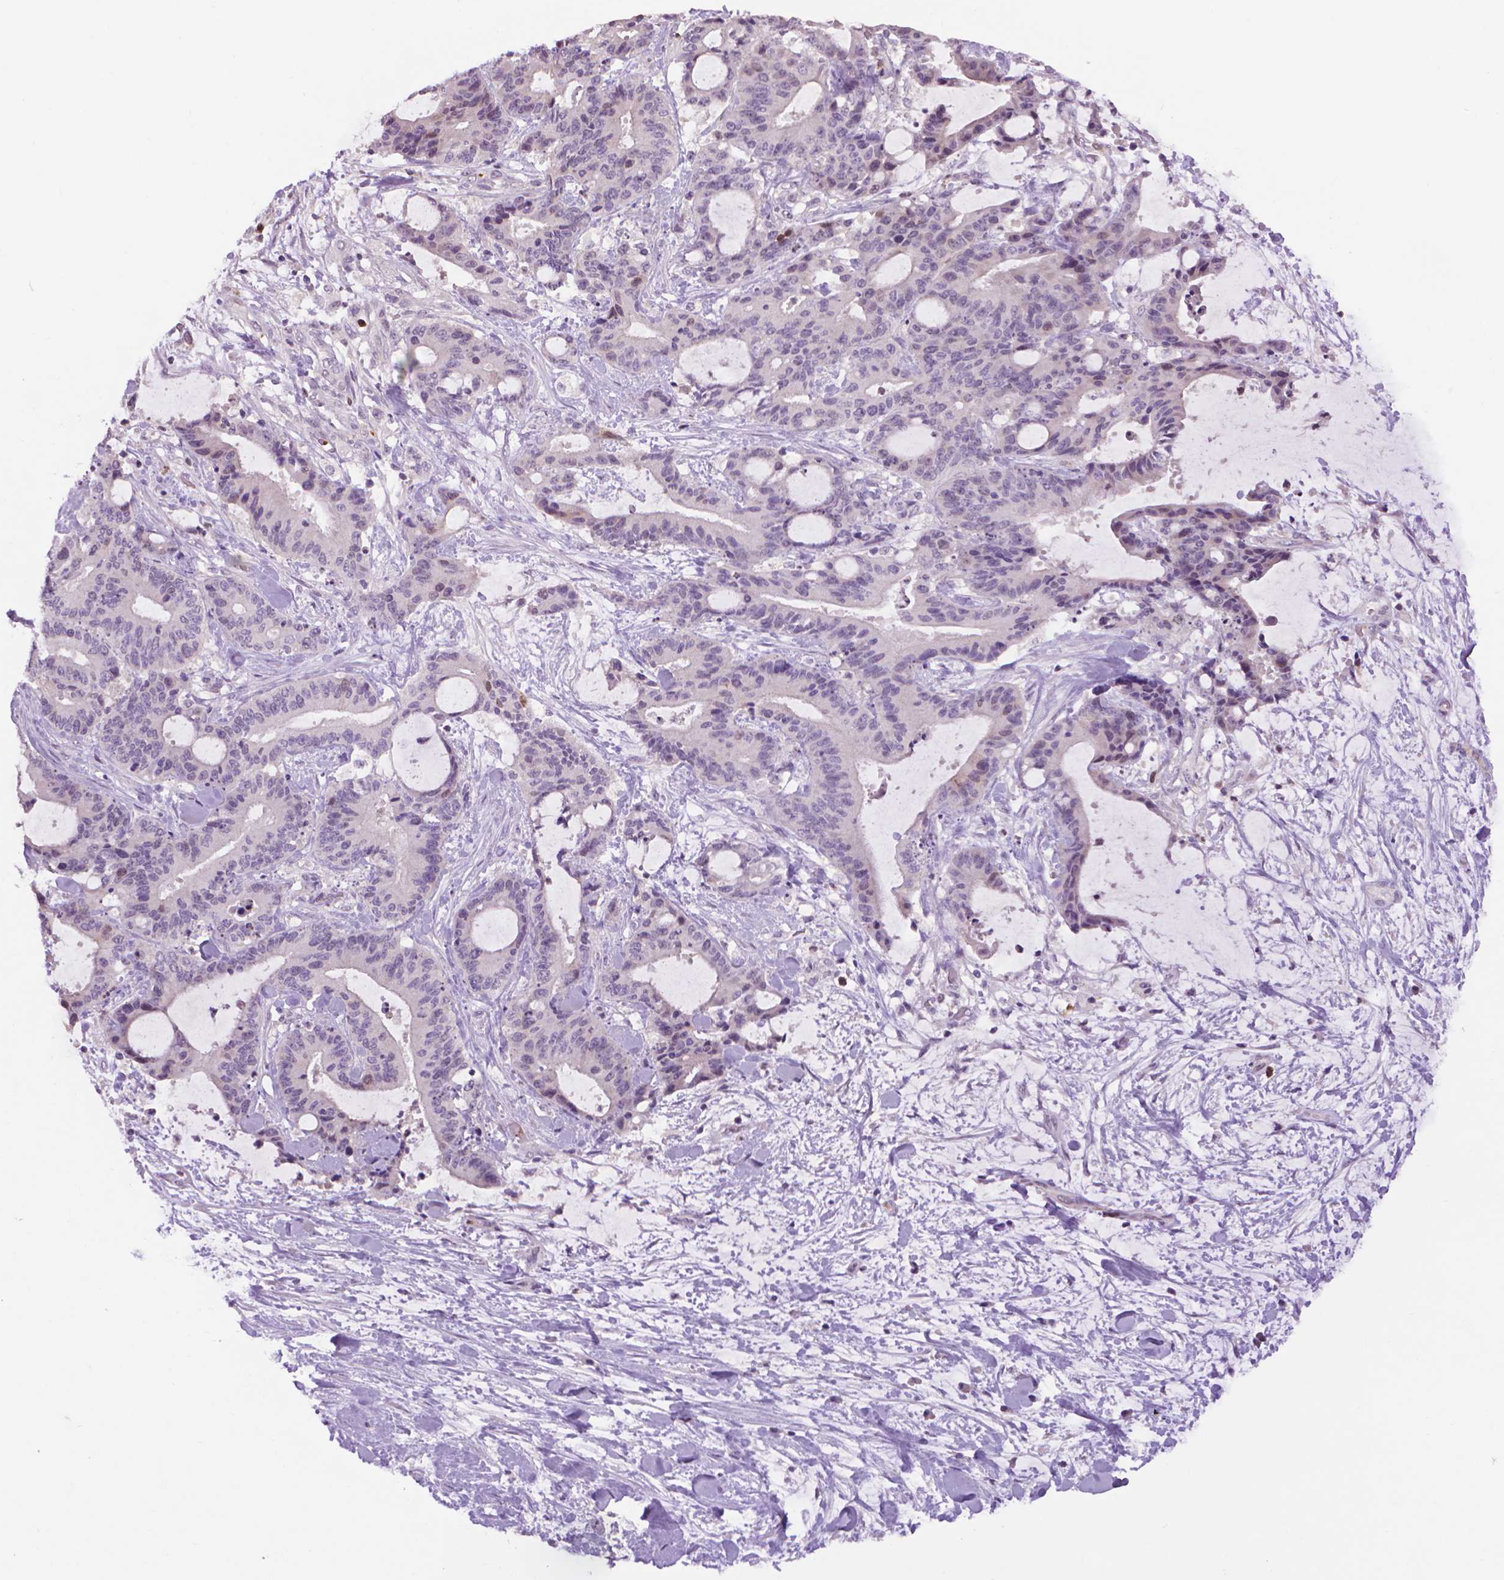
{"staining": {"intensity": "negative", "quantity": "none", "location": "none"}, "tissue": "liver cancer", "cell_type": "Tumor cells", "image_type": "cancer", "snomed": [{"axis": "morphology", "description": "Cholangiocarcinoma"}, {"axis": "topography", "description": "Liver"}], "caption": "Immunohistochemistry (IHC) micrograph of human cholangiocarcinoma (liver) stained for a protein (brown), which demonstrates no expression in tumor cells.", "gene": "CDKN2D", "patient": {"sex": "female", "age": 73}}